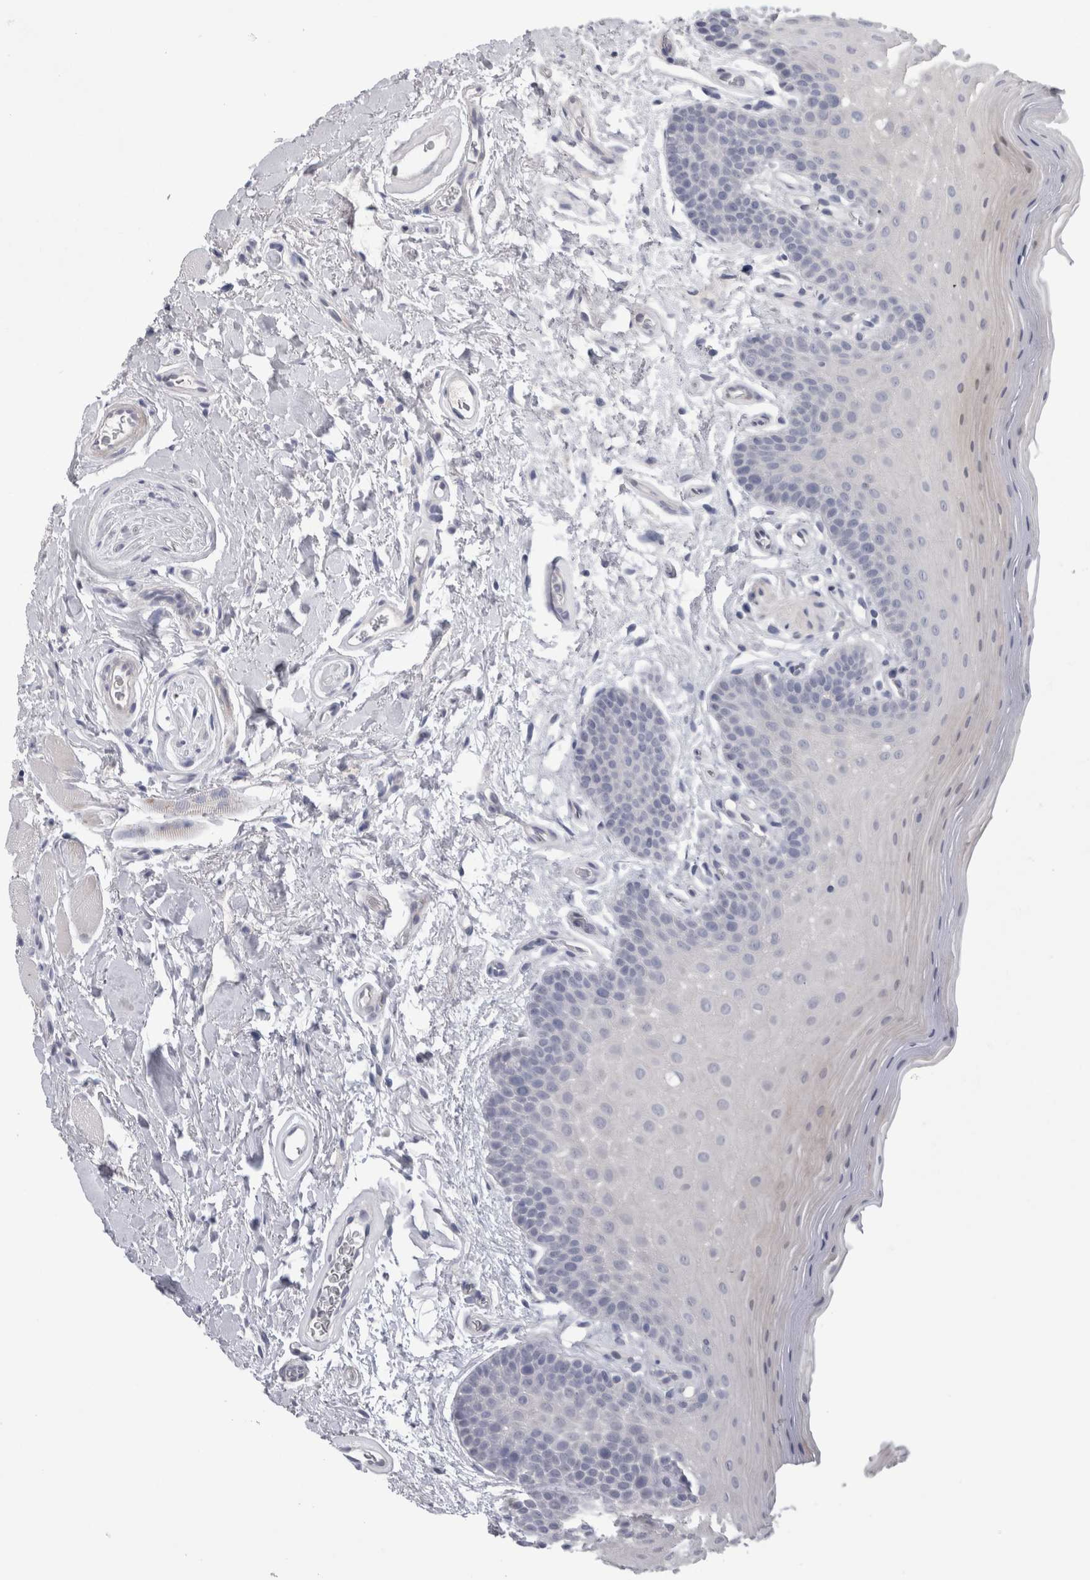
{"staining": {"intensity": "negative", "quantity": "none", "location": "none"}, "tissue": "oral mucosa", "cell_type": "Squamous epithelial cells", "image_type": "normal", "snomed": [{"axis": "morphology", "description": "Normal tissue, NOS"}, {"axis": "topography", "description": "Oral tissue"}], "caption": "Immunohistochemical staining of normal human oral mucosa displays no significant staining in squamous epithelial cells. (Stains: DAB (3,3'-diaminobenzidine) immunohistochemistry (IHC) with hematoxylin counter stain, Microscopy: brightfield microscopy at high magnification).", "gene": "ADAM2", "patient": {"sex": "male", "age": 62}}